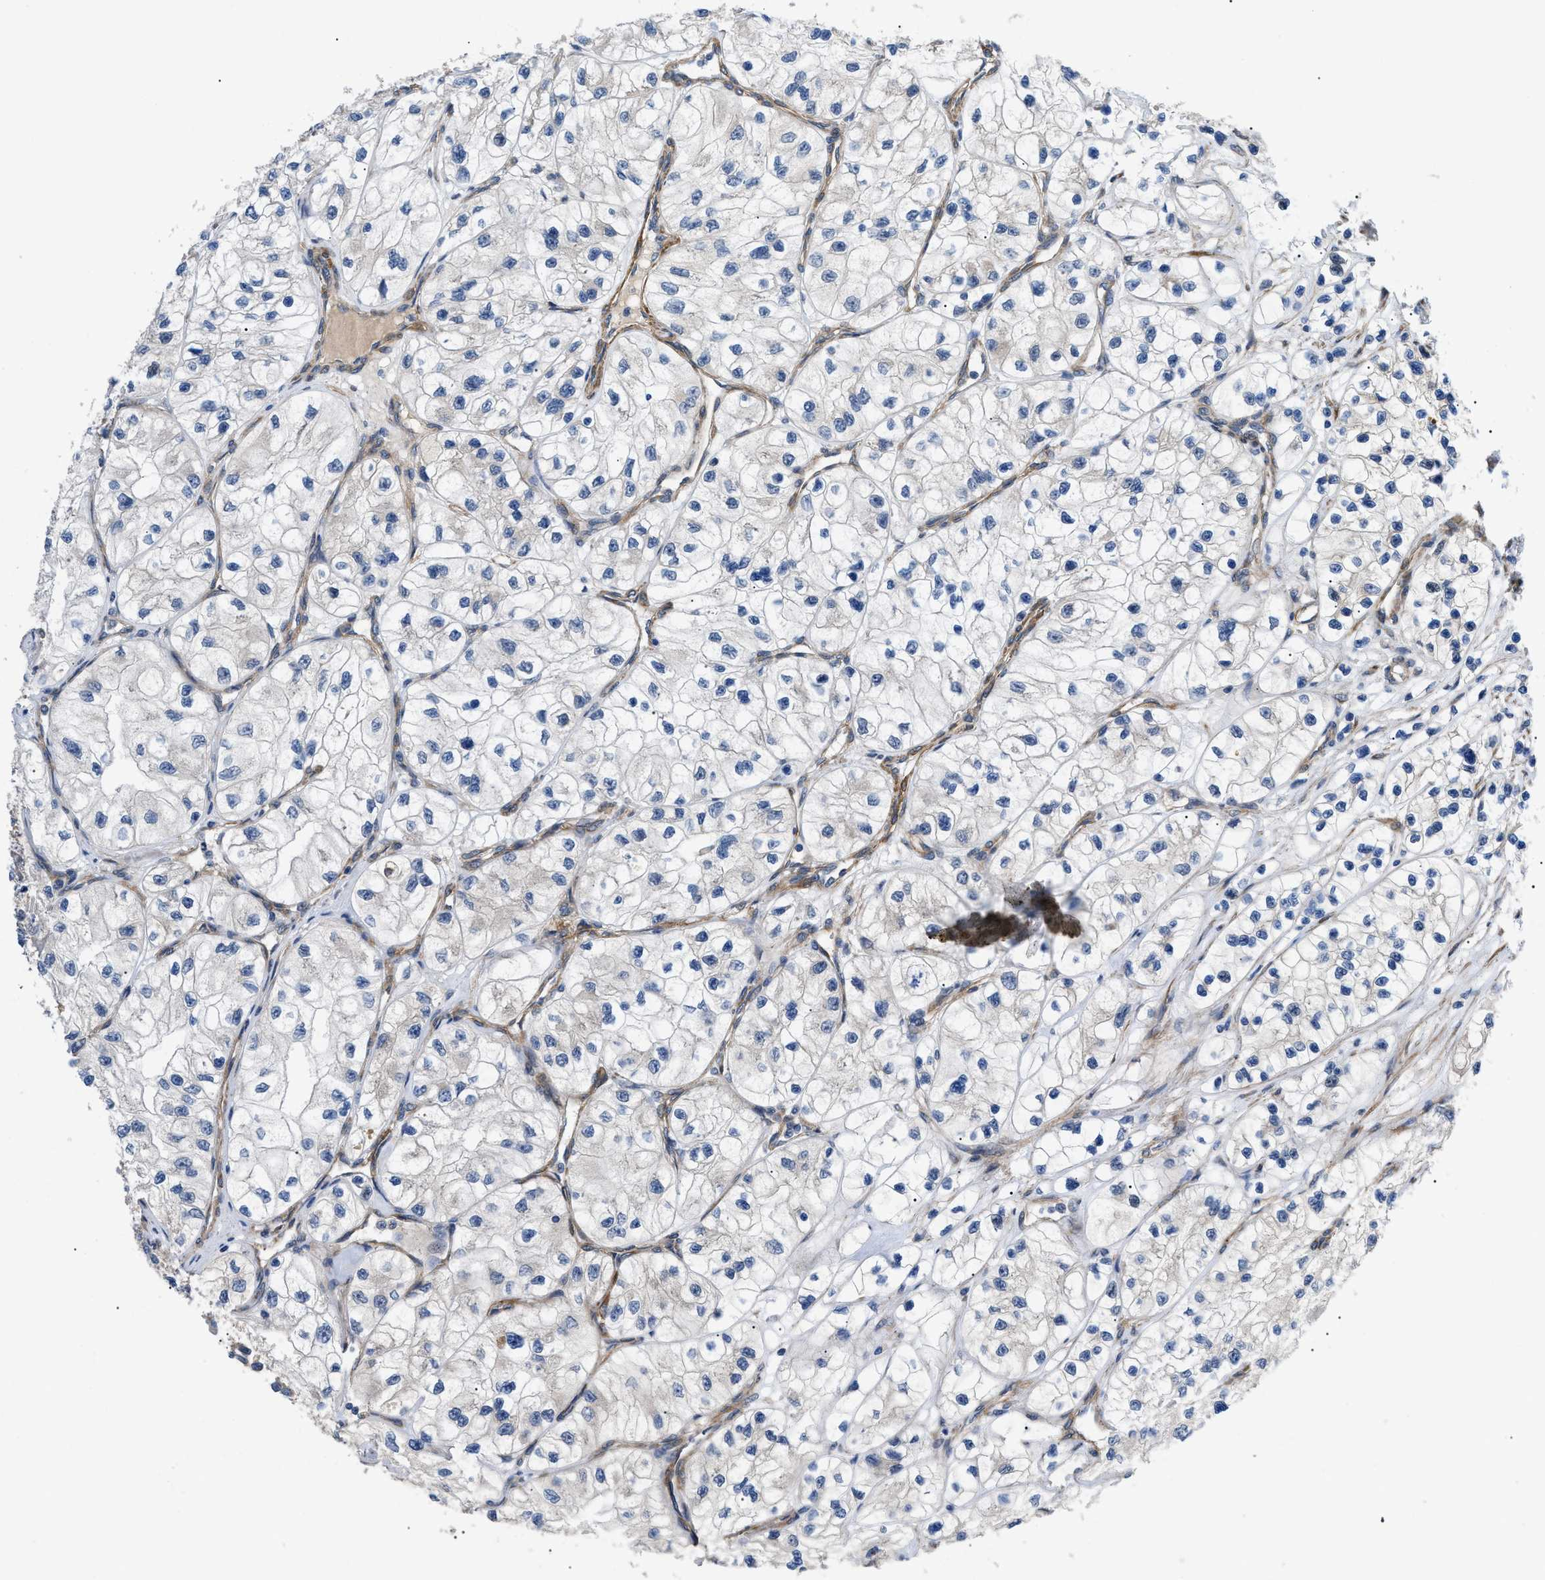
{"staining": {"intensity": "negative", "quantity": "none", "location": "none"}, "tissue": "renal cancer", "cell_type": "Tumor cells", "image_type": "cancer", "snomed": [{"axis": "morphology", "description": "Adenocarcinoma, NOS"}, {"axis": "topography", "description": "Kidney"}], "caption": "Renal adenocarcinoma was stained to show a protein in brown. There is no significant staining in tumor cells. (Stains: DAB (3,3'-diaminobenzidine) IHC with hematoxylin counter stain, Microscopy: brightfield microscopy at high magnification).", "gene": "MYO10", "patient": {"sex": "female", "age": 57}}